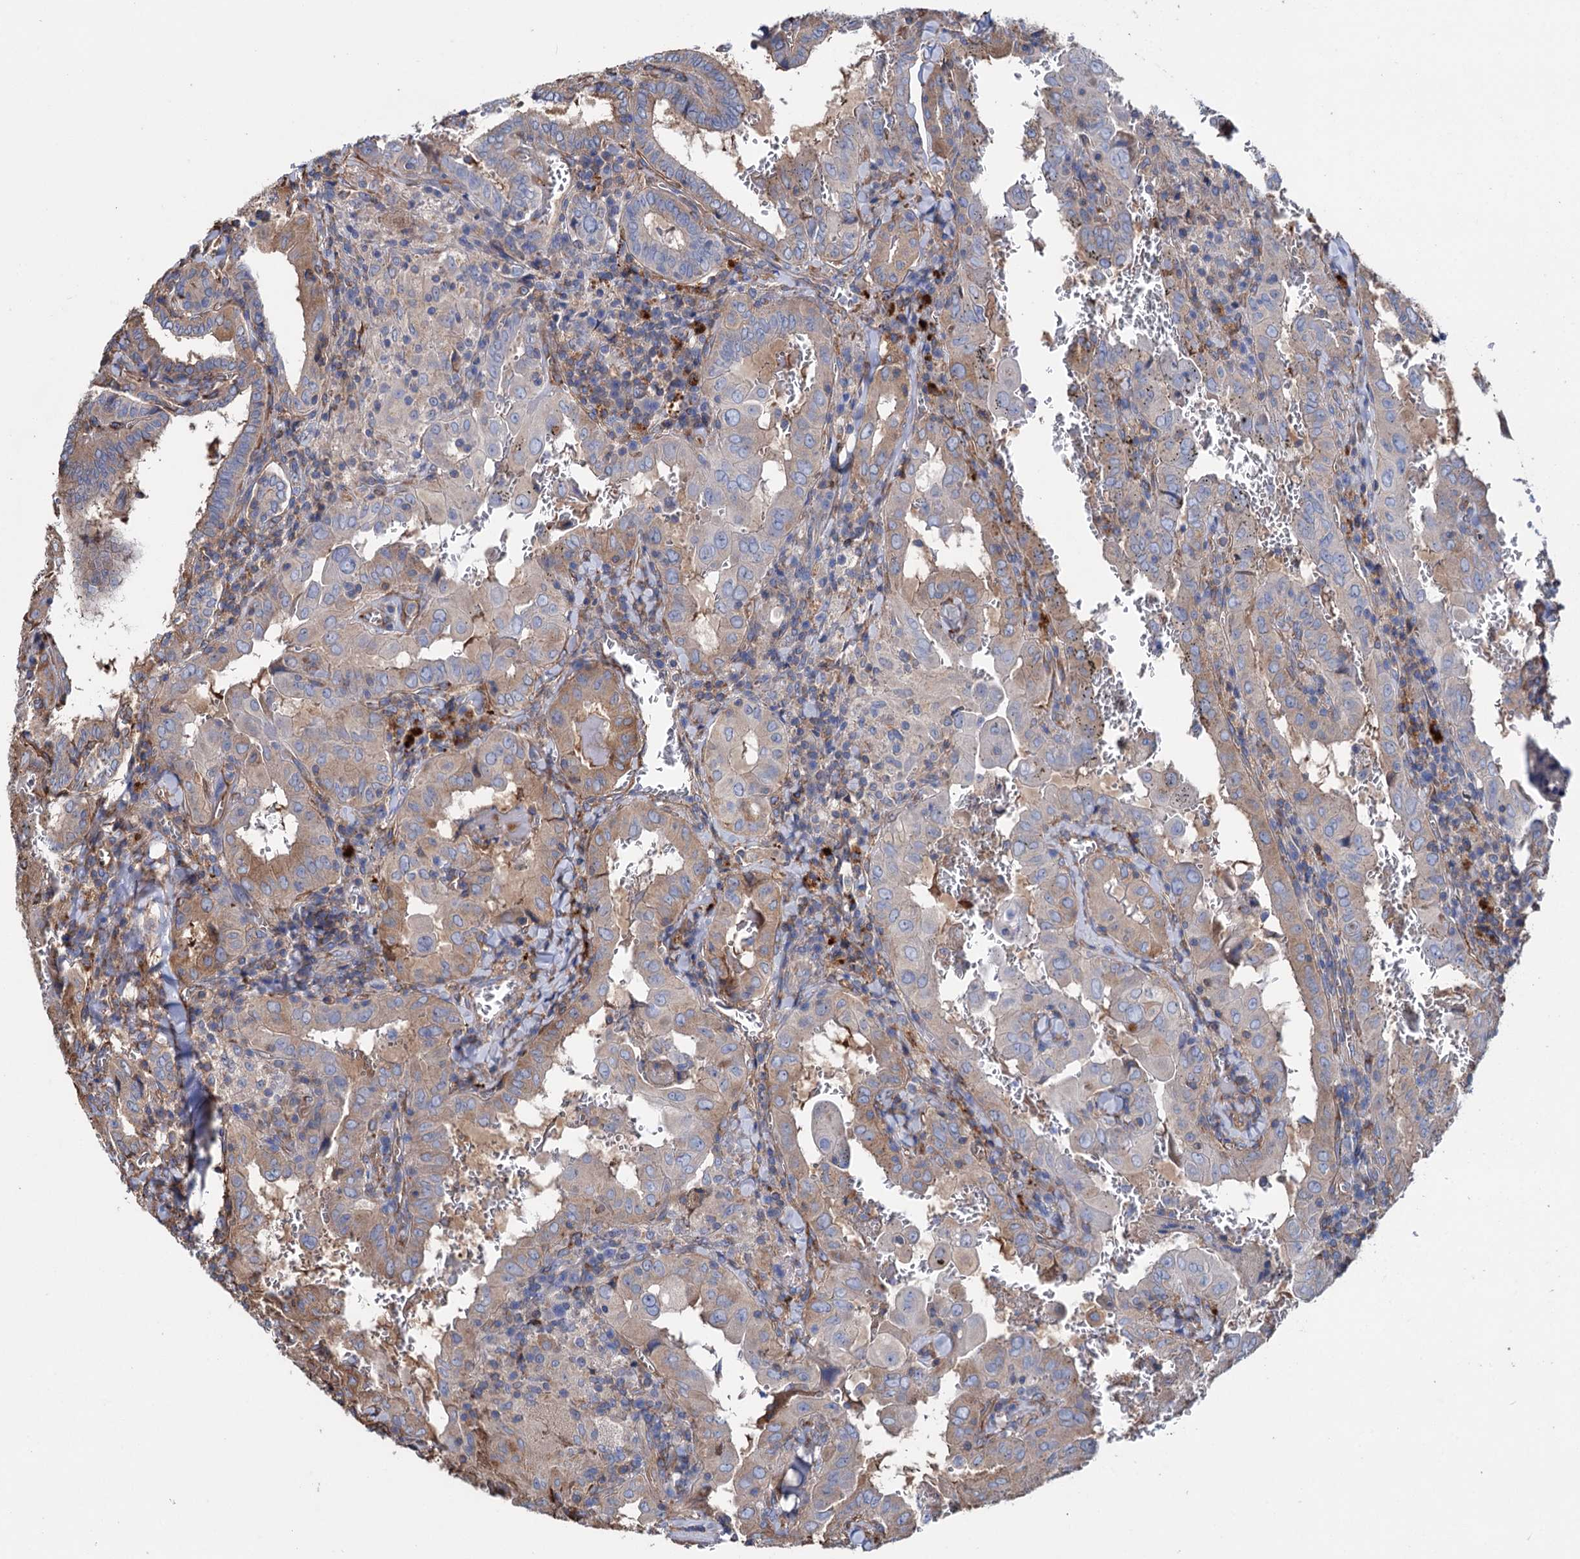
{"staining": {"intensity": "moderate", "quantity": "25%-75%", "location": "cytoplasmic/membranous"}, "tissue": "thyroid cancer", "cell_type": "Tumor cells", "image_type": "cancer", "snomed": [{"axis": "morphology", "description": "Papillary adenocarcinoma, NOS"}, {"axis": "topography", "description": "Thyroid gland"}], "caption": "Immunohistochemical staining of papillary adenocarcinoma (thyroid) demonstrates medium levels of moderate cytoplasmic/membranous expression in approximately 25%-75% of tumor cells.", "gene": "SCPEP1", "patient": {"sex": "female", "age": 72}}